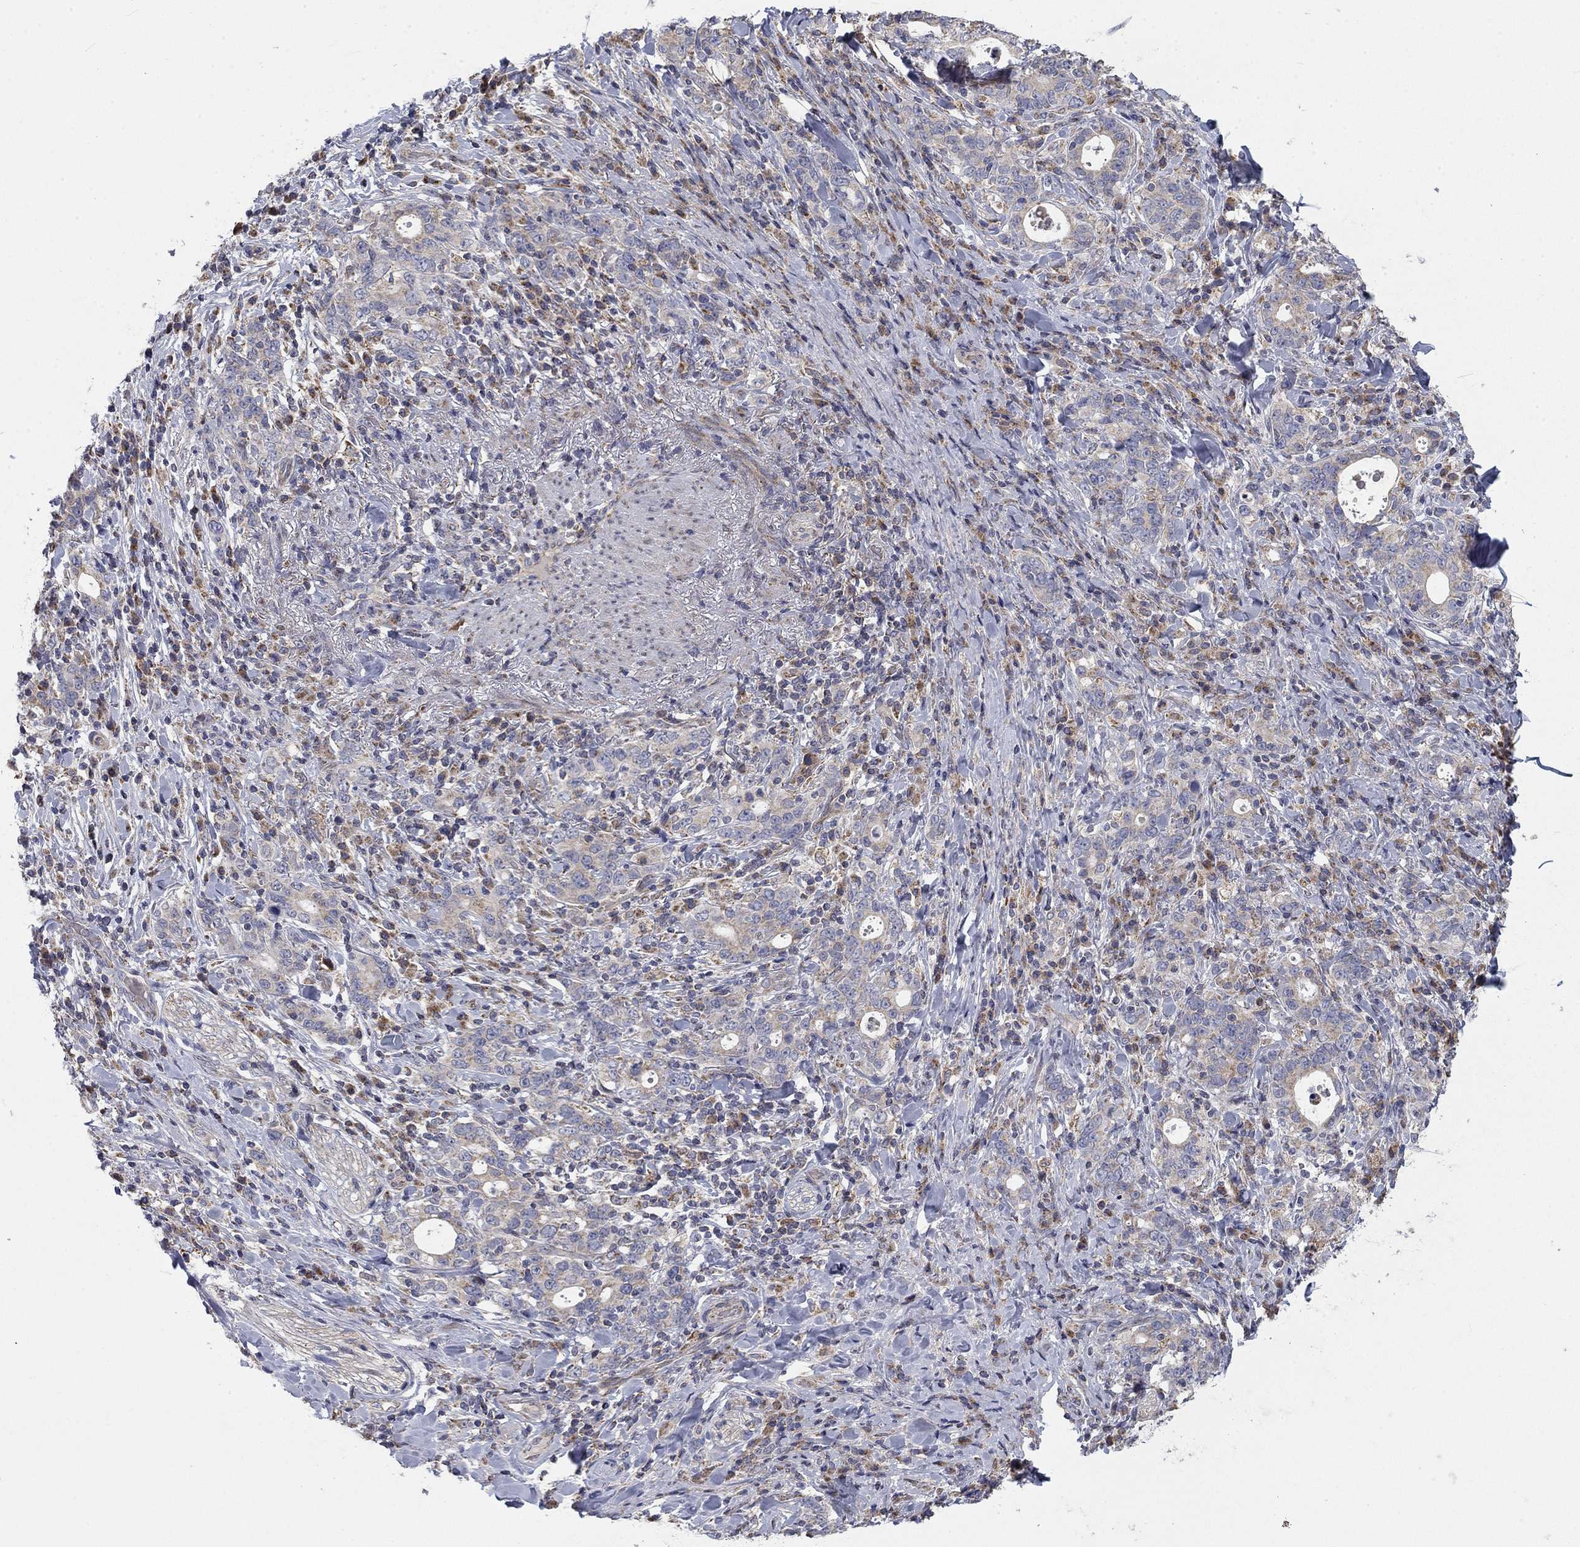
{"staining": {"intensity": "weak", "quantity": "<25%", "location": "cytoplasmic/membranous"}, "tissue": "stomach cancer", "cell_type": "Tumor cells", "image_type": "cancer", "snomed": [{"axis": "morphology", "description": "Adenocarcinoma, NOS"}, {"axis": "topography", "description": "Stomach"}], "caption": "The photomicrograph demonstrates no staining of tumor cells in stomach cancer (adenocarcinoma).", "gene": "MMAA", "patient": {"sex": "male", "age": 79}}